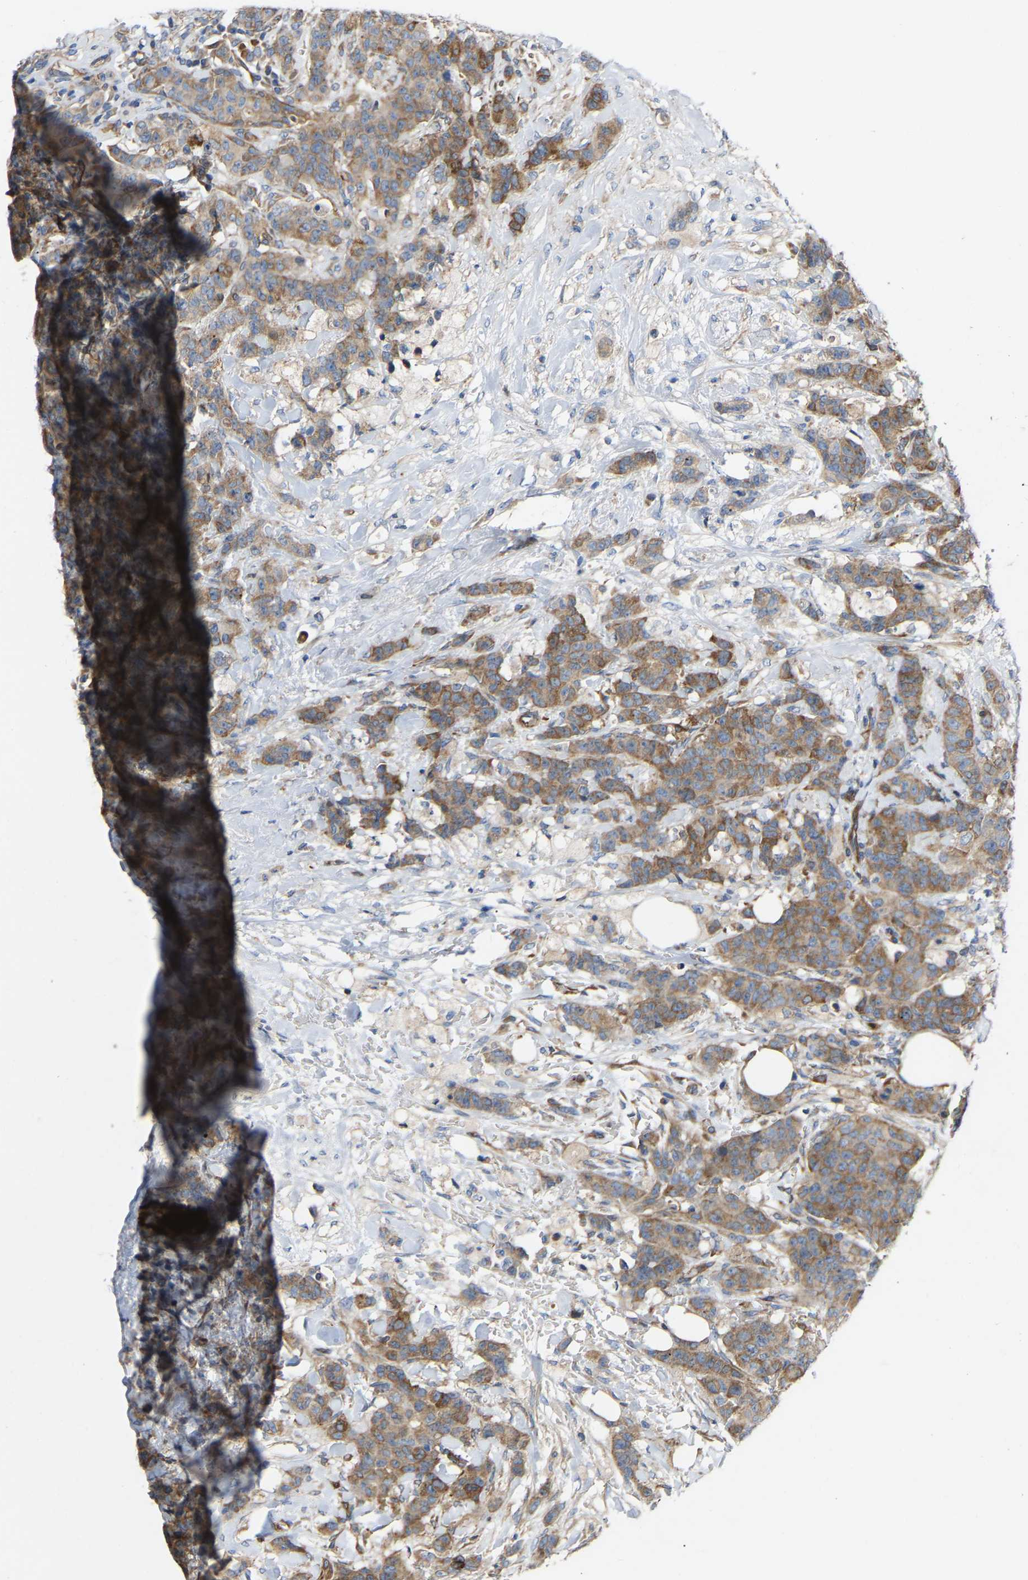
{"staining": {"intensity": "moderate", "quantity": ">75%", "location": "cytoplasmic/membranous"}, "tissue": "breast cancer", "cell_type": "Tumor cells", "image_type": "cancer", "snomed": [{"axis": "morphology", "description": "Normal tissue, NOS"}, {"axis": "morphology", "description": "Duct carcinoma"}, {"axis": "topography", "description": "Breast"}], "caption": "The micrograph displays staining of breast intraductal carcinoma, revealing moderate cytoplasmic/membranous protein positivity (brown color) within tumor cells. The staining was performed using DAB (3,3'-diaminobenzidine), with brown indicating positive protein expression. Nuclei are stained blue with hematoxylin.", "gene": "TOR1B", "patient": {"sex": "female", "age": 40}}